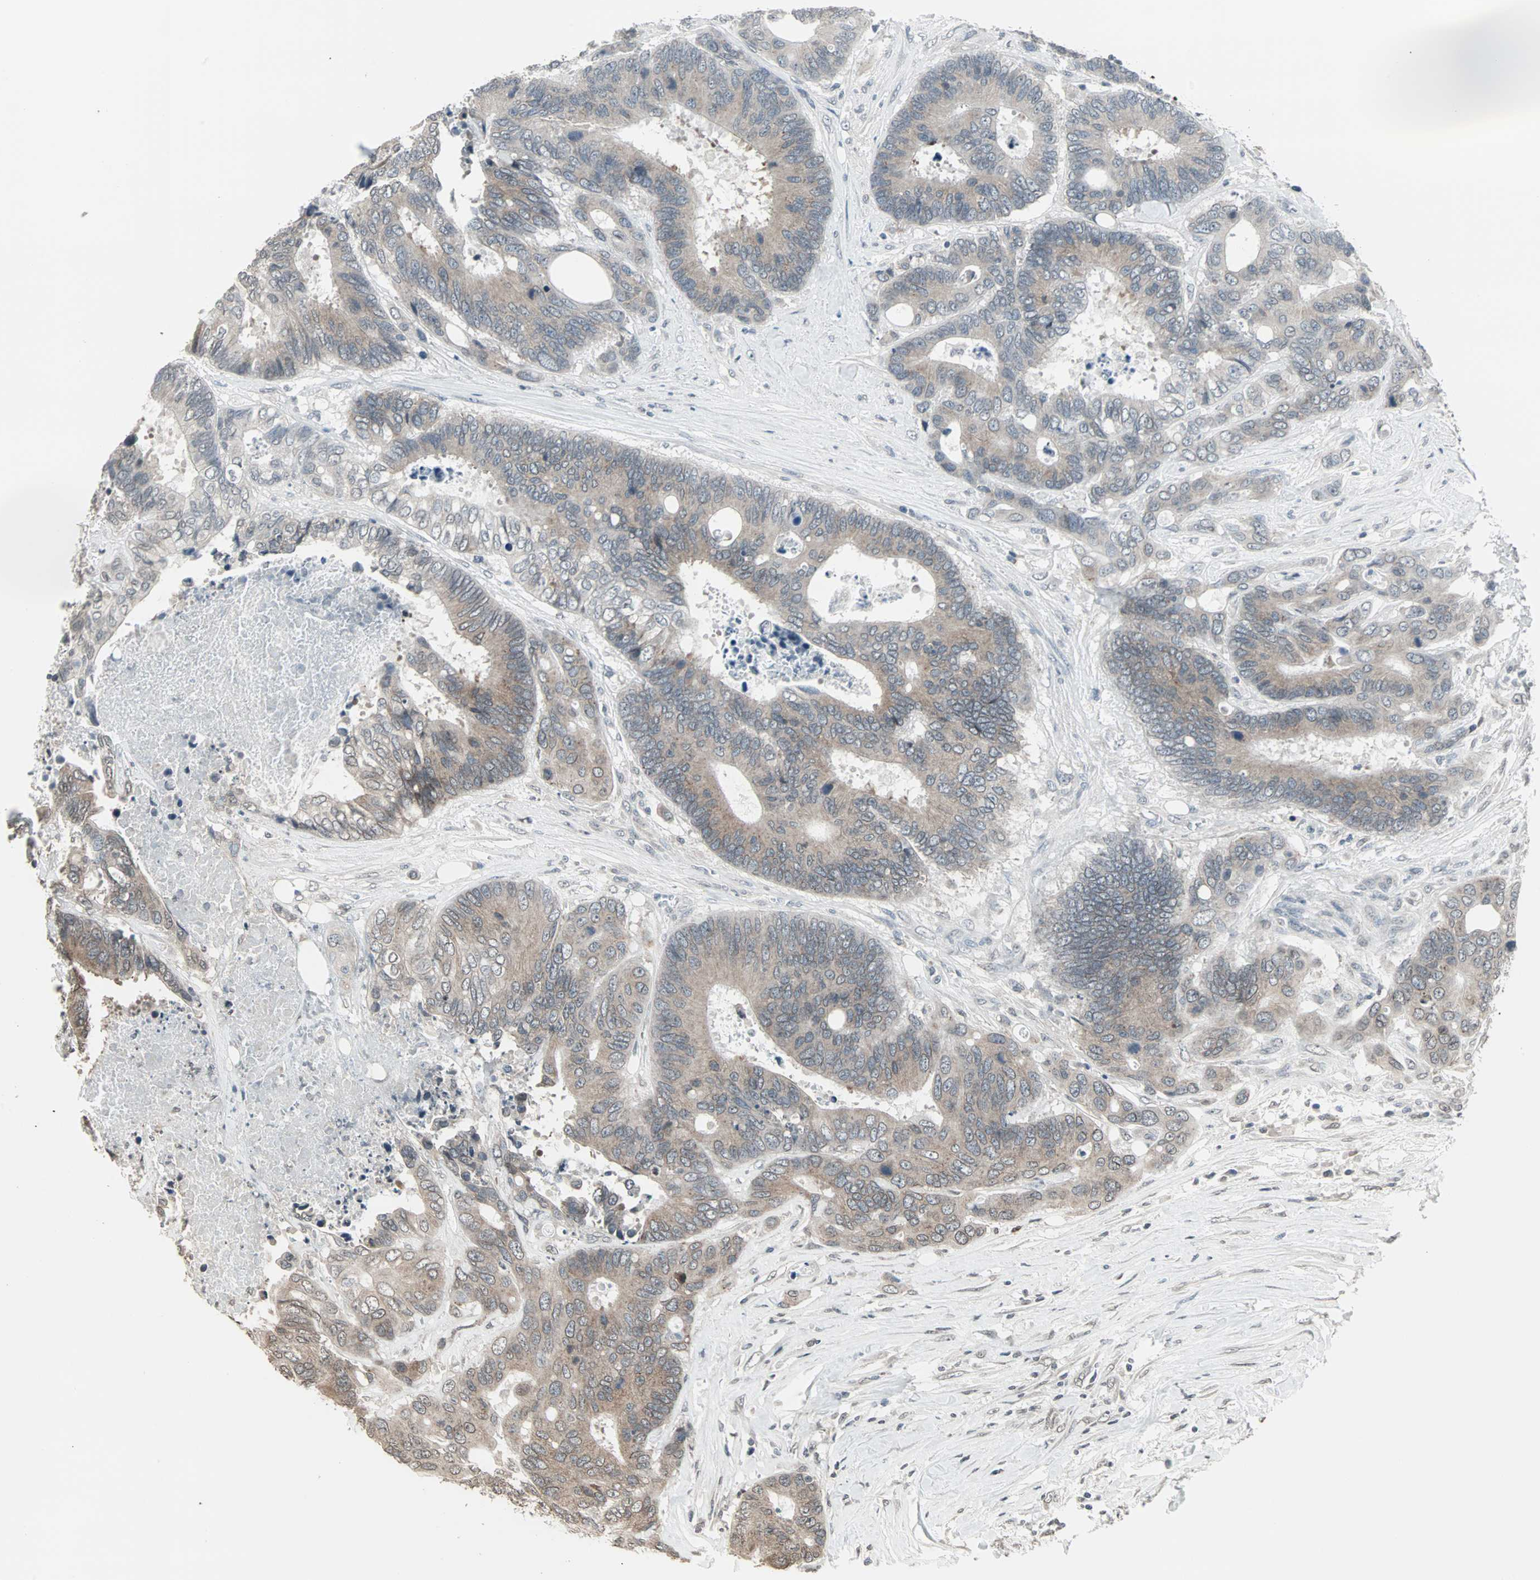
{"staining": {"intensity": "weak", "quantity": ">75%", "location": "cytoplasmic/membranous"}, "tissue": "colorectal cancer", "cell_type": "Tumor cells", "image_type": "cancer", "snomed": [{"axis": "morphology", "description": "Adenocarcinoma, NOS"}, {"axis": "topography", "description": "Rectum"}], "caption": "Approximately >75% of tumor cells in human adenocarcinoma (colorectal) show weak cytoplasmic/membranous protein positivity as visualized by brown immunohistochemical staining.", "gene": "CBLC", "patient": {"sex": "male", "age": 55}}